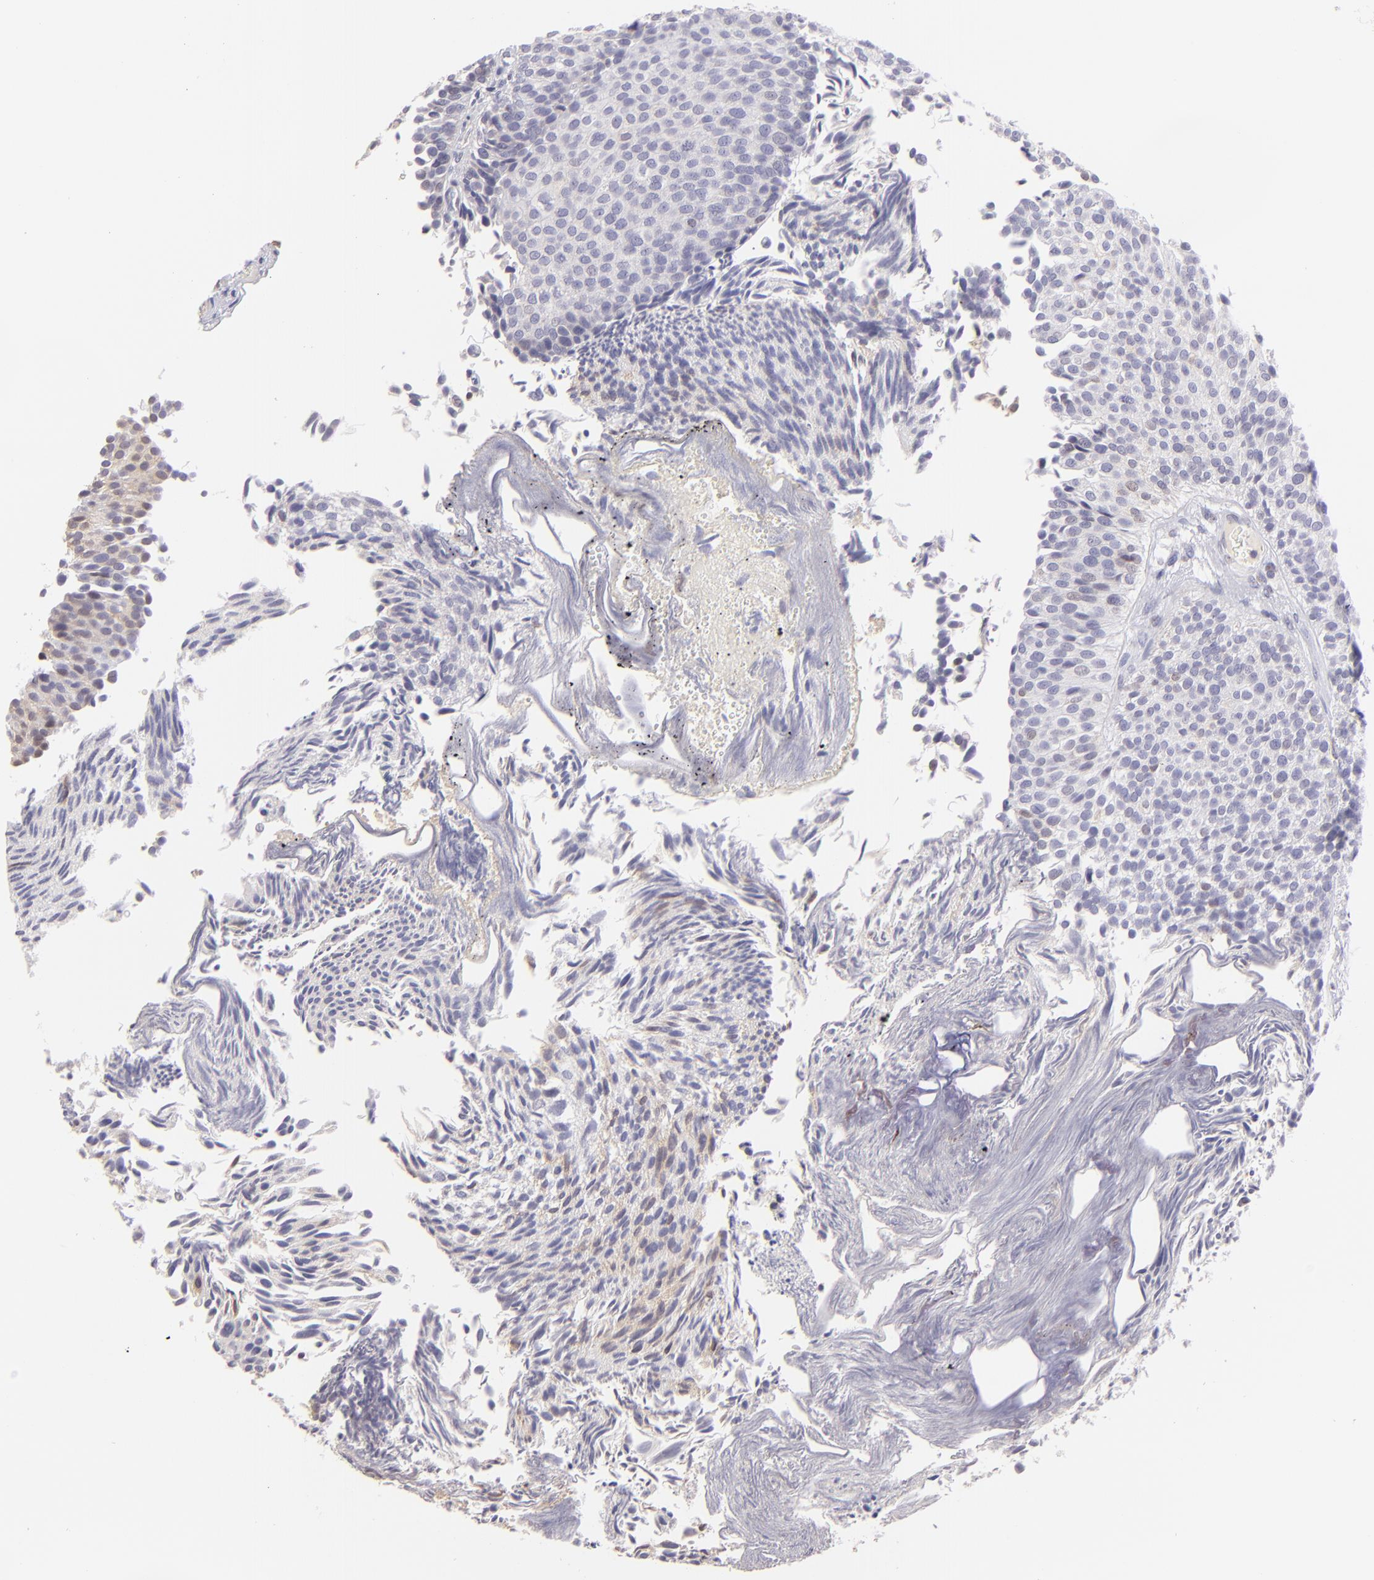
{"staining": {"intensity": "negative", "quantity": "none", "location": "none"}, "tissue": "urothelial cancer", "cell_type": "Tumor cells", "image_type": "cancer", "snomed": [{"axis": "morphology", "description": "Urothelial carcinoma, Low grade"}, {"axis": "topography", "description": "Urinary bladder"}], "caption": "Human urothelial cancer stained for a protein using immunohistochemistry (IHC) demonstrates no positivity in tumor cells.", "gene": "MAGEA1", "patient": {"sex": "male", "age": 84}}